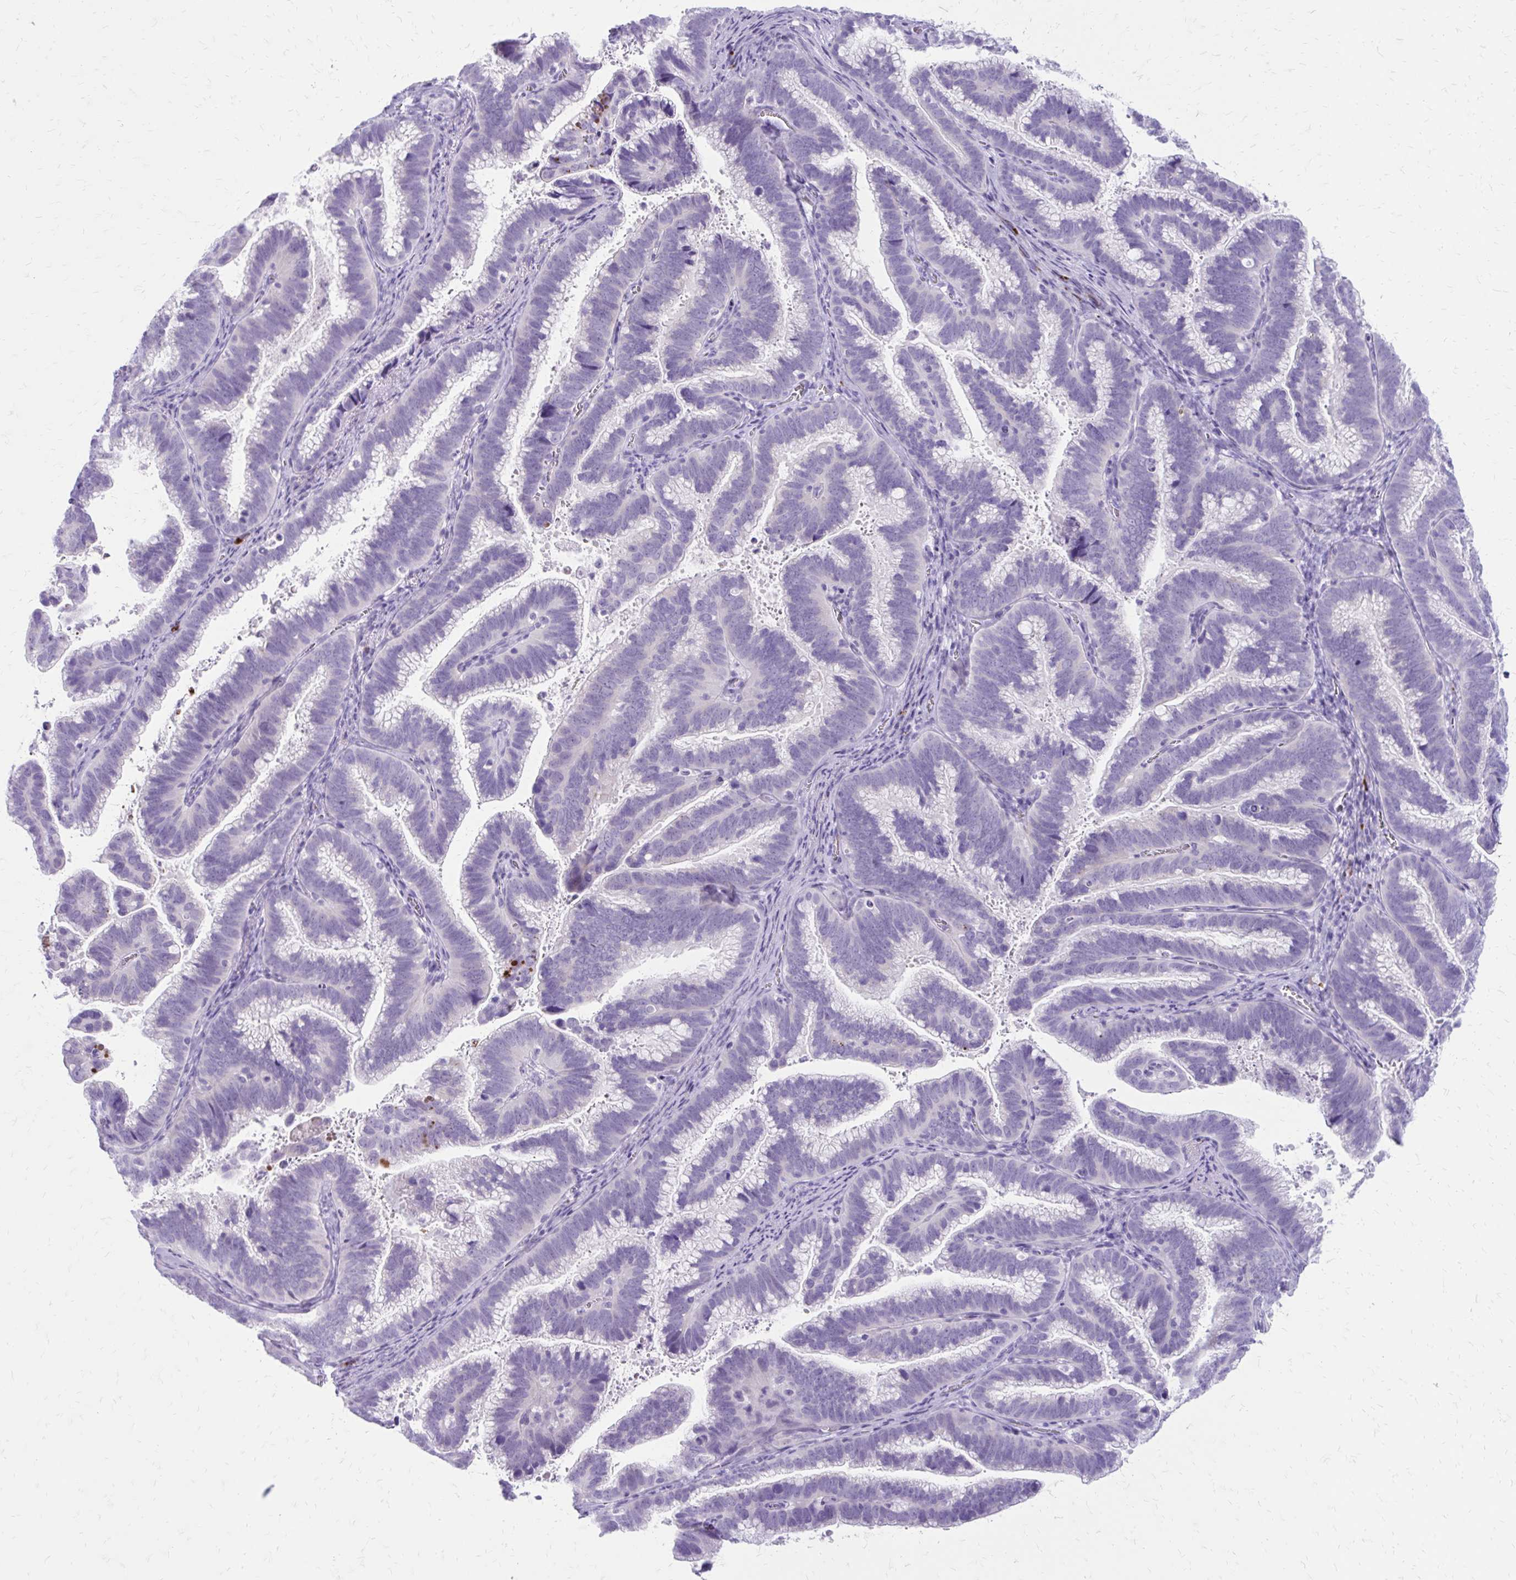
{"staining": {"intensity": "negative", "quantity": "none", "location": "none"}, "tissue": "cervical cancer", "cell_type": "Tumor cells", "image_type": "cancer", "snomed": [{"axis": "morphology", "description": "Adenocarcinoma, NOS"}, {"axis": "topography", "description": "Cervix"}], "caption": "Adenocarcinoma (cervical) was stained to show a protein in brown. There is no significant expression in tumor cells.", "gene": "SATL1", "patient": {"sex": "female", "age": 61}}